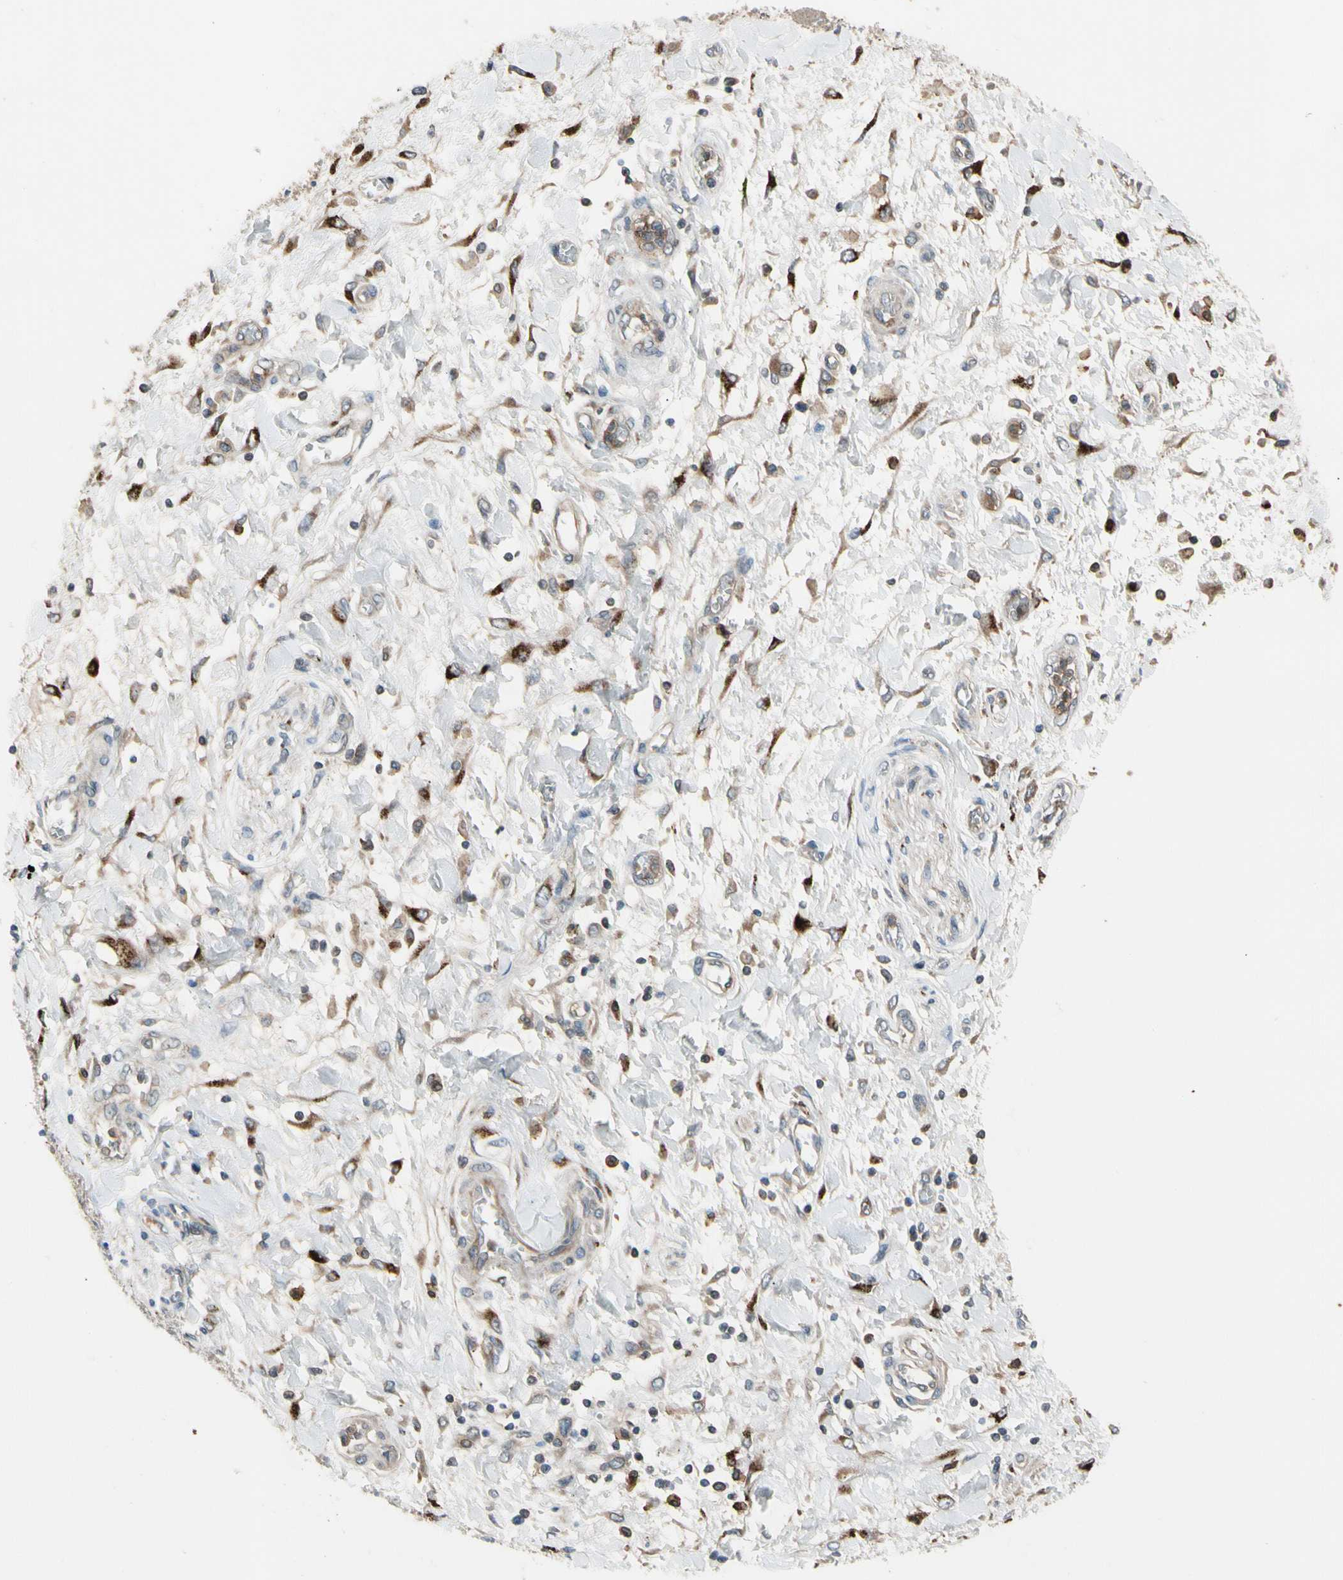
{"staining": {"intensity": "strong", "quantity": ">75%", "location": "cytoplasmic/membranous"}, "tissue": "pancreatic cancer", "cell_type": "Tumor cells", "image_type": "cancer", "snomed": [{"axis": "morphology", "description": "Adenocarcinoma, NOS"}, {"axis": "topography", "description": "Pancreas"}], "caption": "A histopathology image showing strong cytoplasmic/membranous expression in about >75% of tumor cells in pancreatic adenocarcinoma, as visualized by brown immunohistochemical staining.", "gene": "GALNT5", "patient": {"sex": "female", "age": 70}}